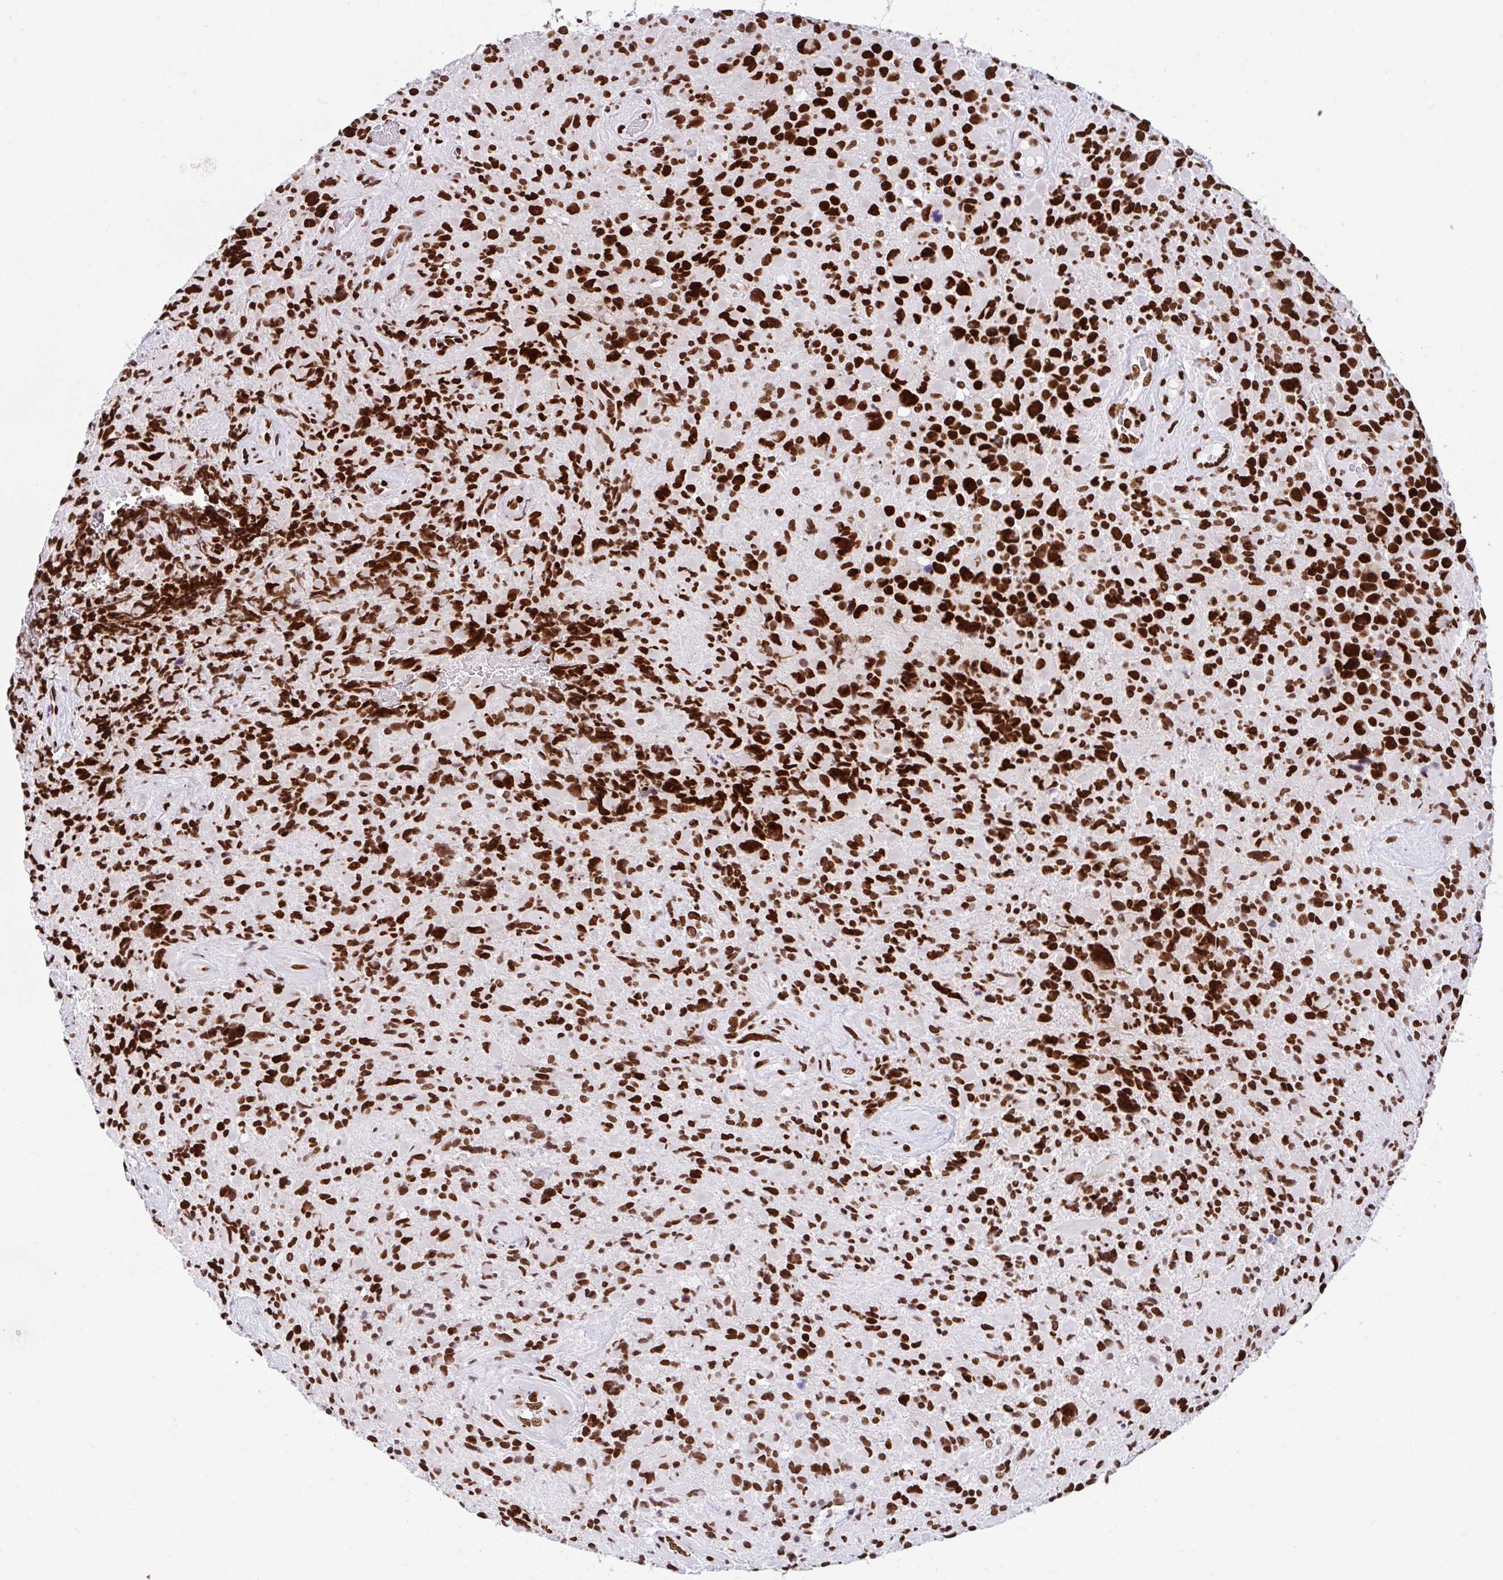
{"staining": {"intensity": "strong", "quantity": ">75%", "location": "nuclear"}, "tissue": "glioma", "cell_type": "Tumor cells", "image_type": "cancer", "snomed": [{"axis": "morphology", "description": "Glioma, malignant, High grade"}, {"axis": "topography", "description": "Brain"}], "caption": "A histopathology image of human glioma stained for a protein demonstrates strong nuclear brown staining in tumor cells.", "gene": "KHDRBS1", "patient": {"sex": "female", "age": 40}}